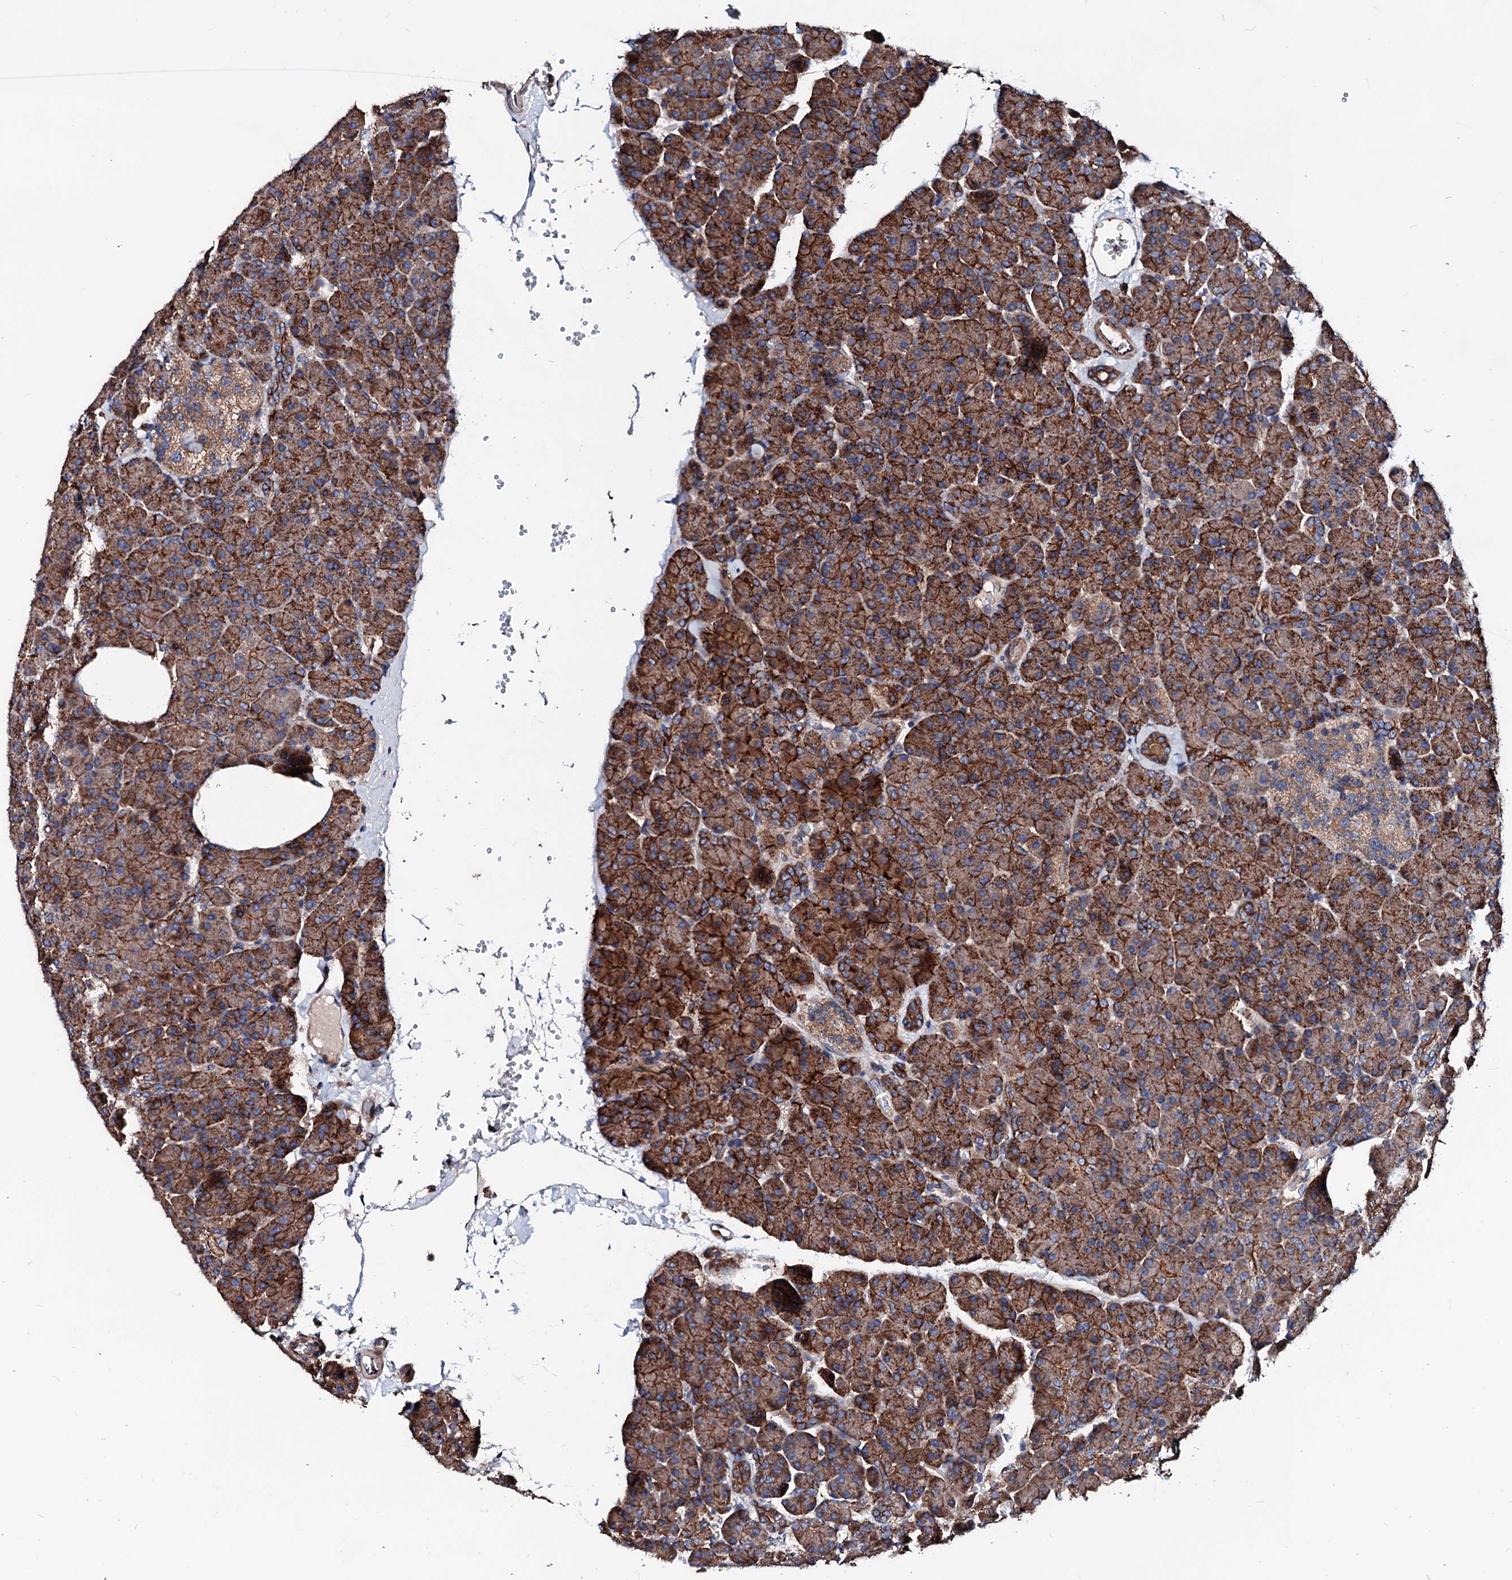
{"staining": {"intensity": "strong", "quantity": ">75%", "location": "cytoplasmic/membranous"}, "tissue": "pancreas", "cell_type": "Exocrine glandular cells", "image_type": "normal", "snomed": [{"axis": "morphology", "description": "Normal tissue, NOS"}, {"axis": "morphology", "description": "Carcinoid, malignant, NOS"}, {"axis": "topography", "description": "Pancreas"}], "caption": "Immunohistochemistry (DAB) staining of normal human pancreas exhibits strong cytoplasmic/membranous protein staining in approximately >75% of exocrine glandular cells.", "gene": "TBCEL", "patient": {"sex": "female", "age": 35}}